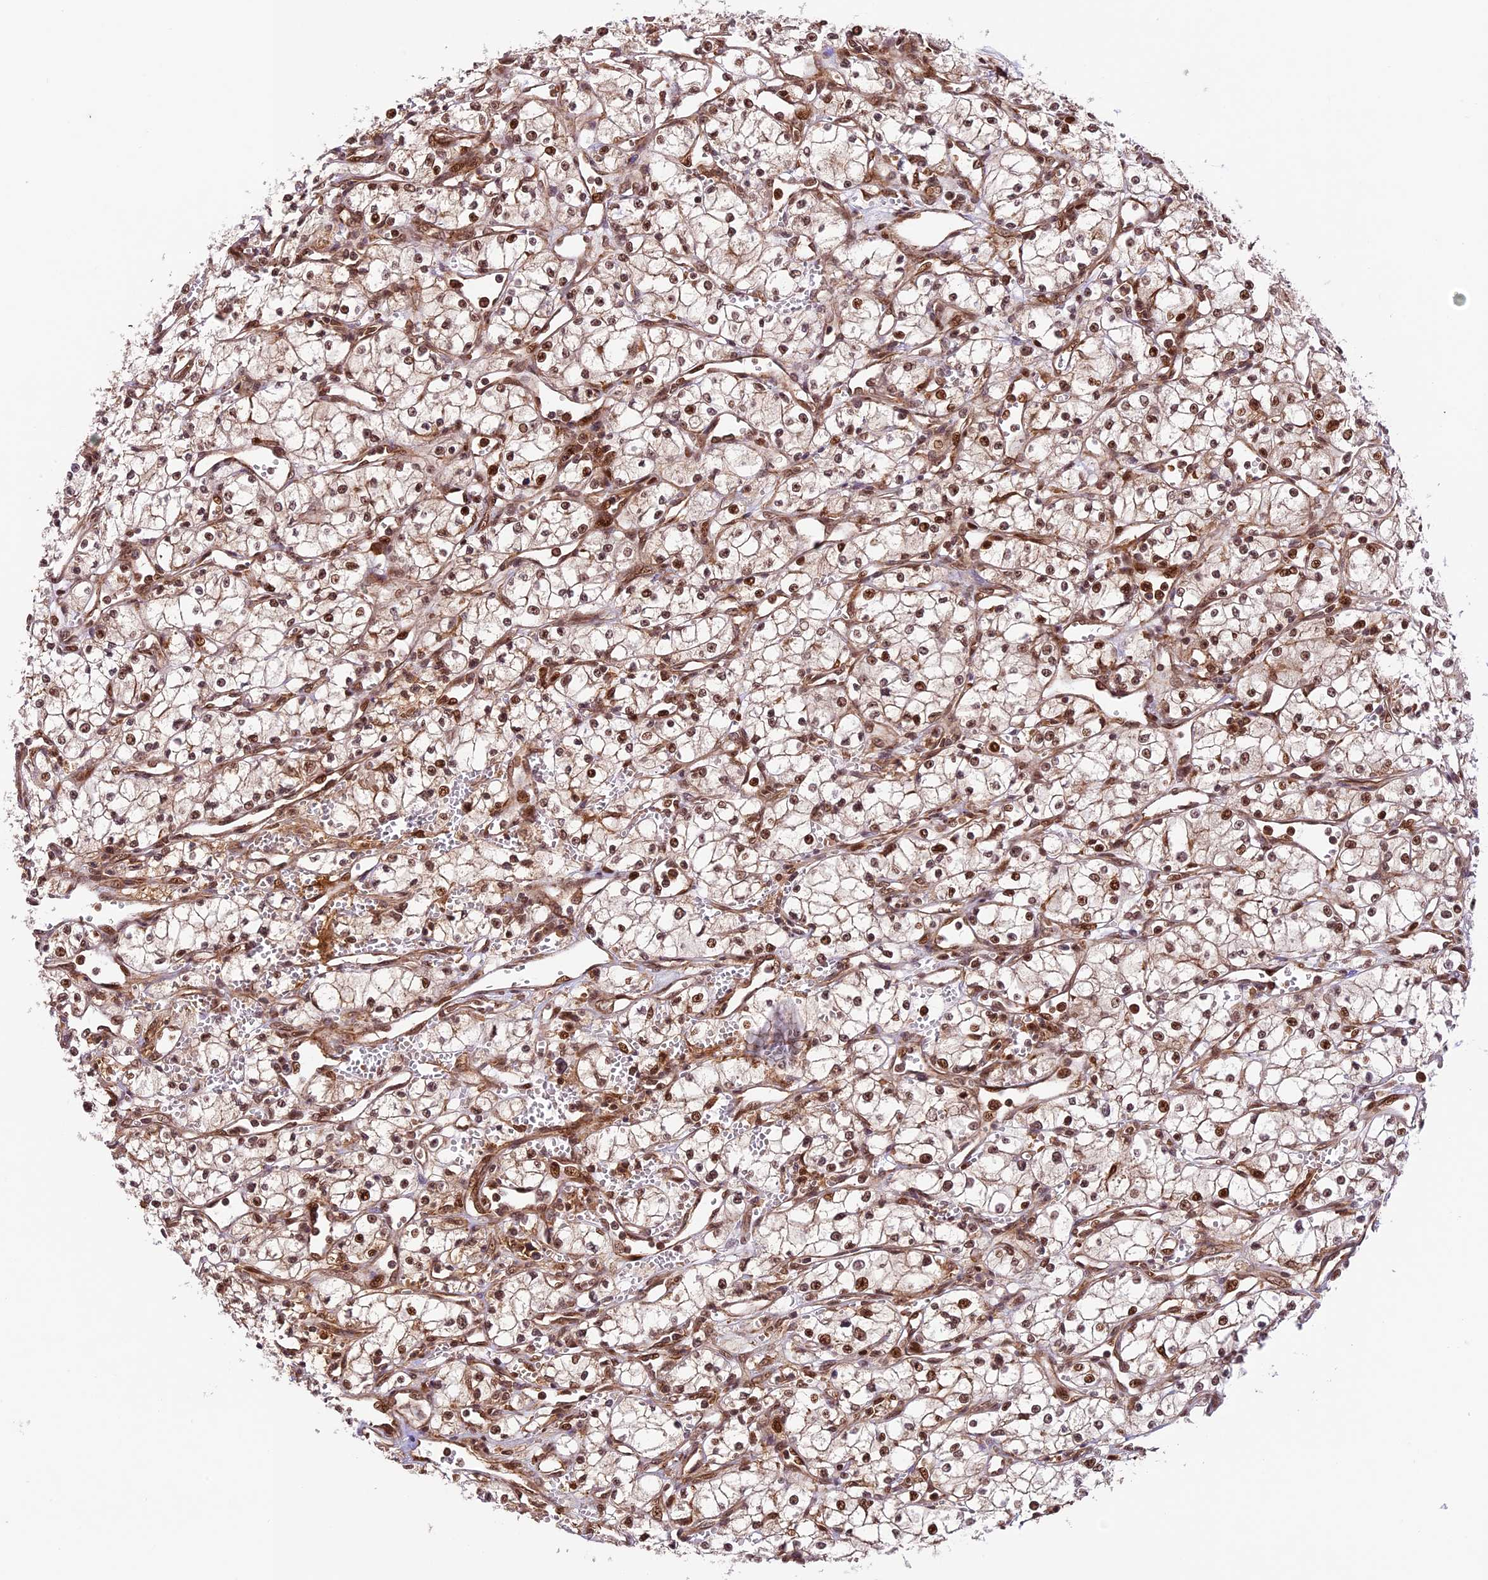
{"staining": {"intensity": "moderate", "quantity": ">75%", "location": "nuclear"}, "tissue": "renal cancer", "cell_type": "Tumor cells", "image_type": "cancer", "snomed": [{"axis": "morphology", "description": "Adenocarcinoma, NOS"}, {"axis": "topography", "description": "Kidney"}], "caption": "Protein staining of renal cancer tissue exhibits moderate nuclear staining in about >75% of tumor cells.", "gene": "DHX38", "patient": {"sex": "male", "age": 59}}